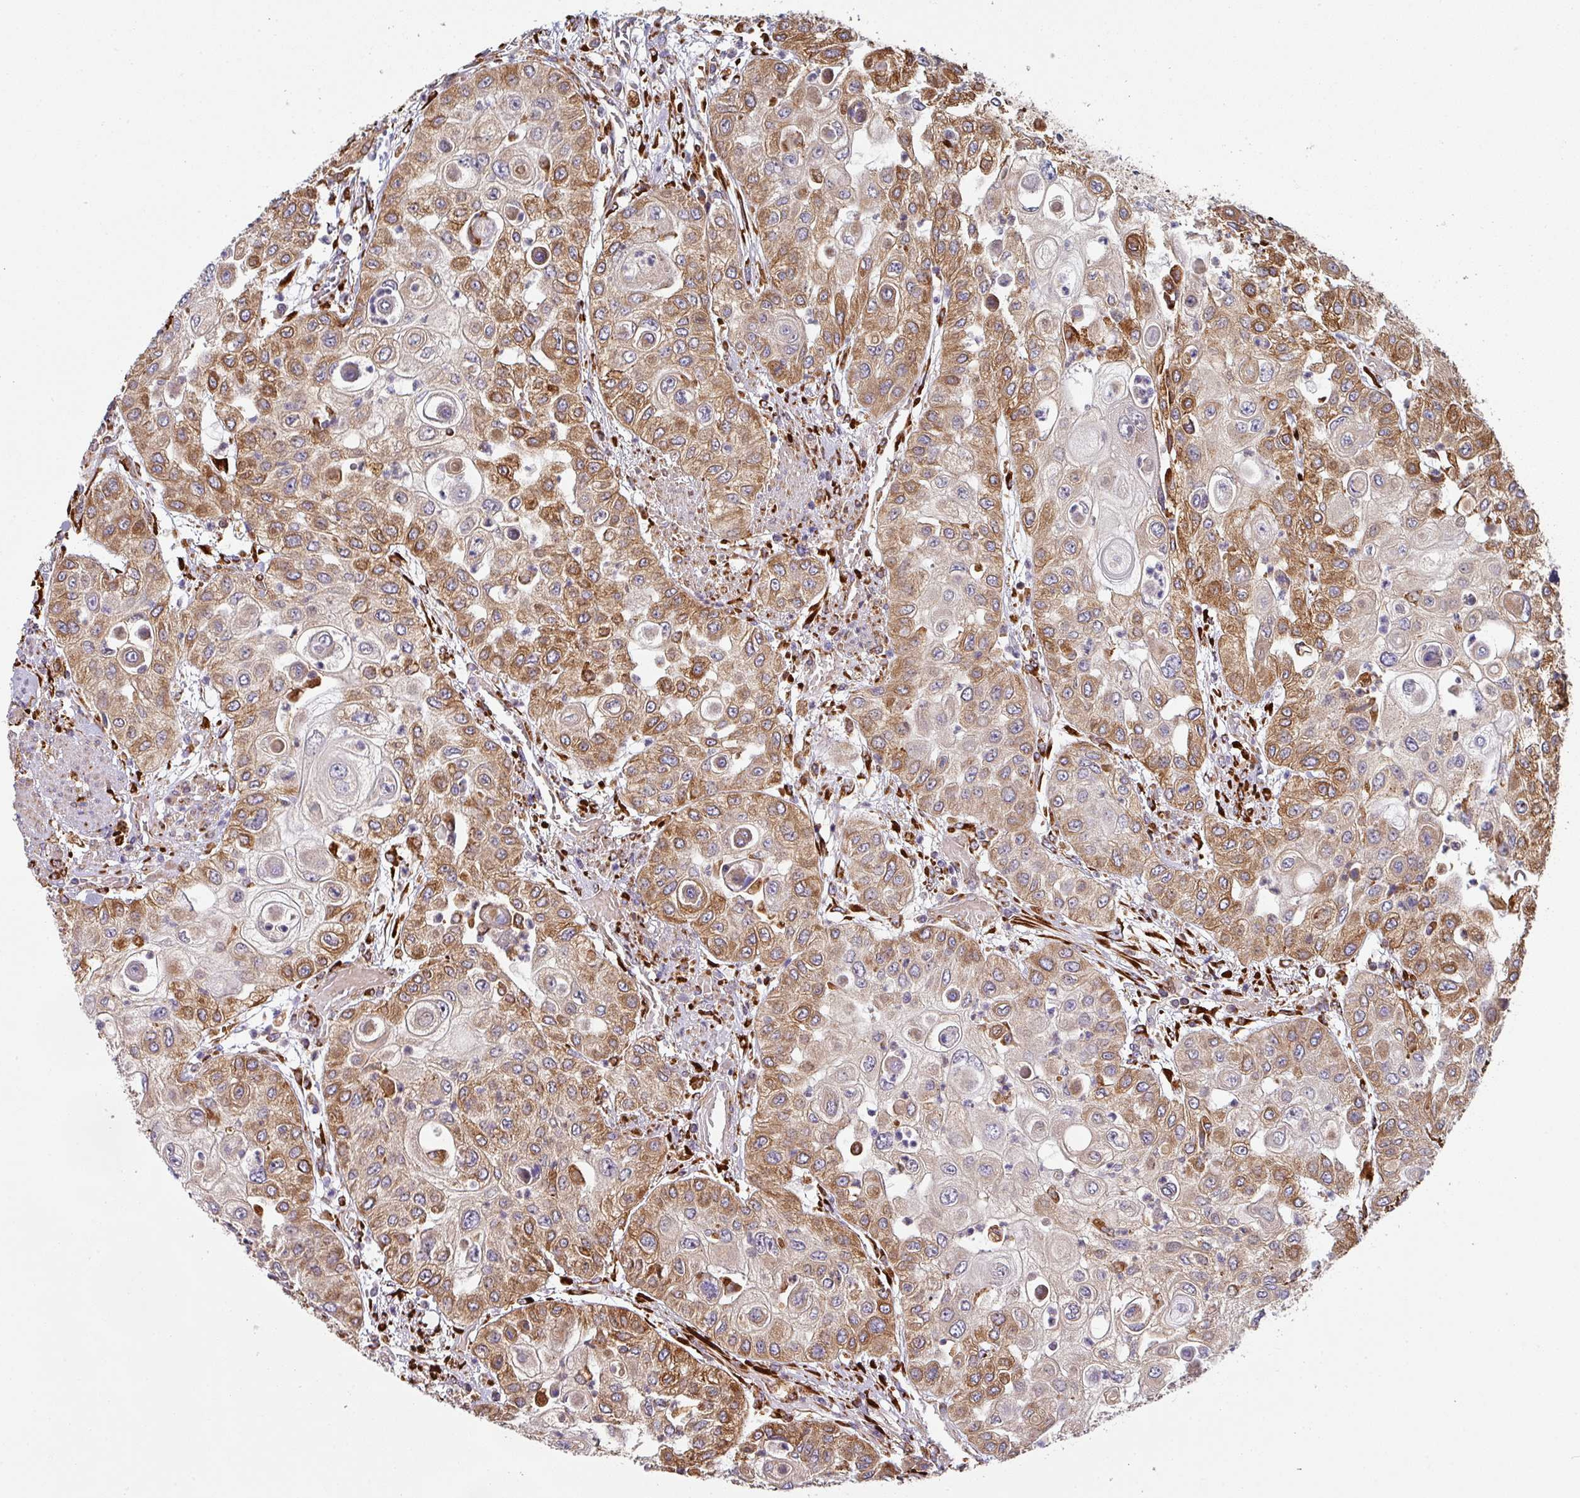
{"staining": {"intensity": "moderate", "quantity": ">75%", "location": "cytoplasmic/membranous"}, "tissue": "urothelial cancer", "cell_type": "Tumor cells", "image_type": "cancer", "snomed": [{"axis": "morphology", "description": "Urothelial carcinoma, High grade"}, {"axis": "topography", "description": "Urinary bladder"}], "caption": "High-grade urothelial carcinoma stained with a protein marker exhibits moderate staining in tumor cells.", "gene": "ZNF268", "patient": {"sex": "female", "age": 79}}